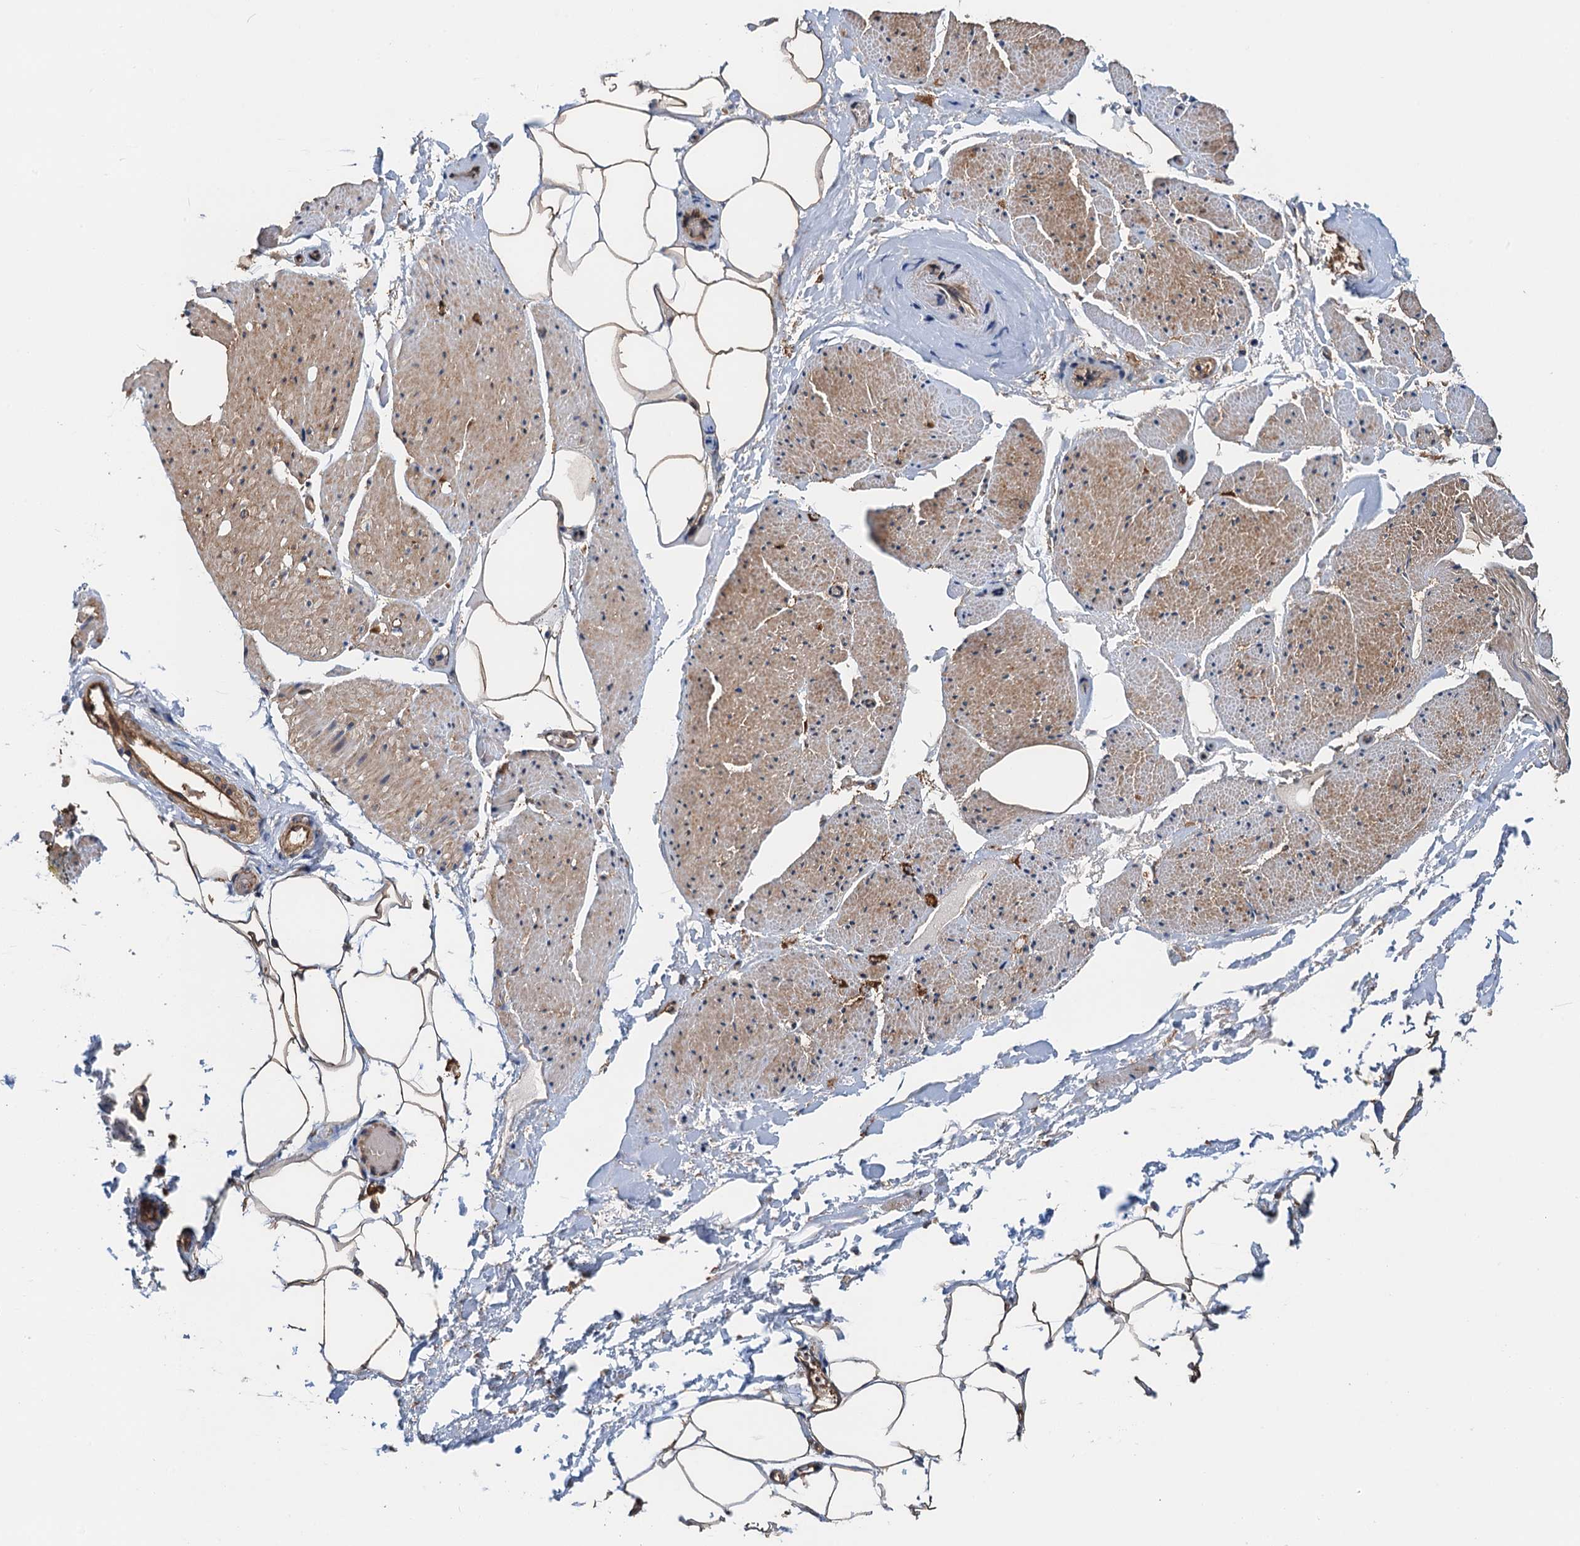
{"staining": {"intensity": "weak", "quantity": ">75%", "location": "cytoplasmic/membranous"}, "tissue": "adipose tissue", "cell_type": "Adipocytes", "image_type": "normal", "snomed": [{"axis": "morphology", "description": "Normal tissue, NOS"}, {"axis": "morphology", "description": "Adenocarcinoma, Low grade"}, {"axis": "topography", "description": "Prostate"}, {"axis": "topography", "description": "Peripheral nerve tissue"}], "caption": "About >75% of adipocytes in normal adipose tissue show weak cytoplasmic/membranous protein expression as visualized by brown immunohistochemical staining.", "gene": "ROGDI", "patient": {"sex": "male", "age": 63}}